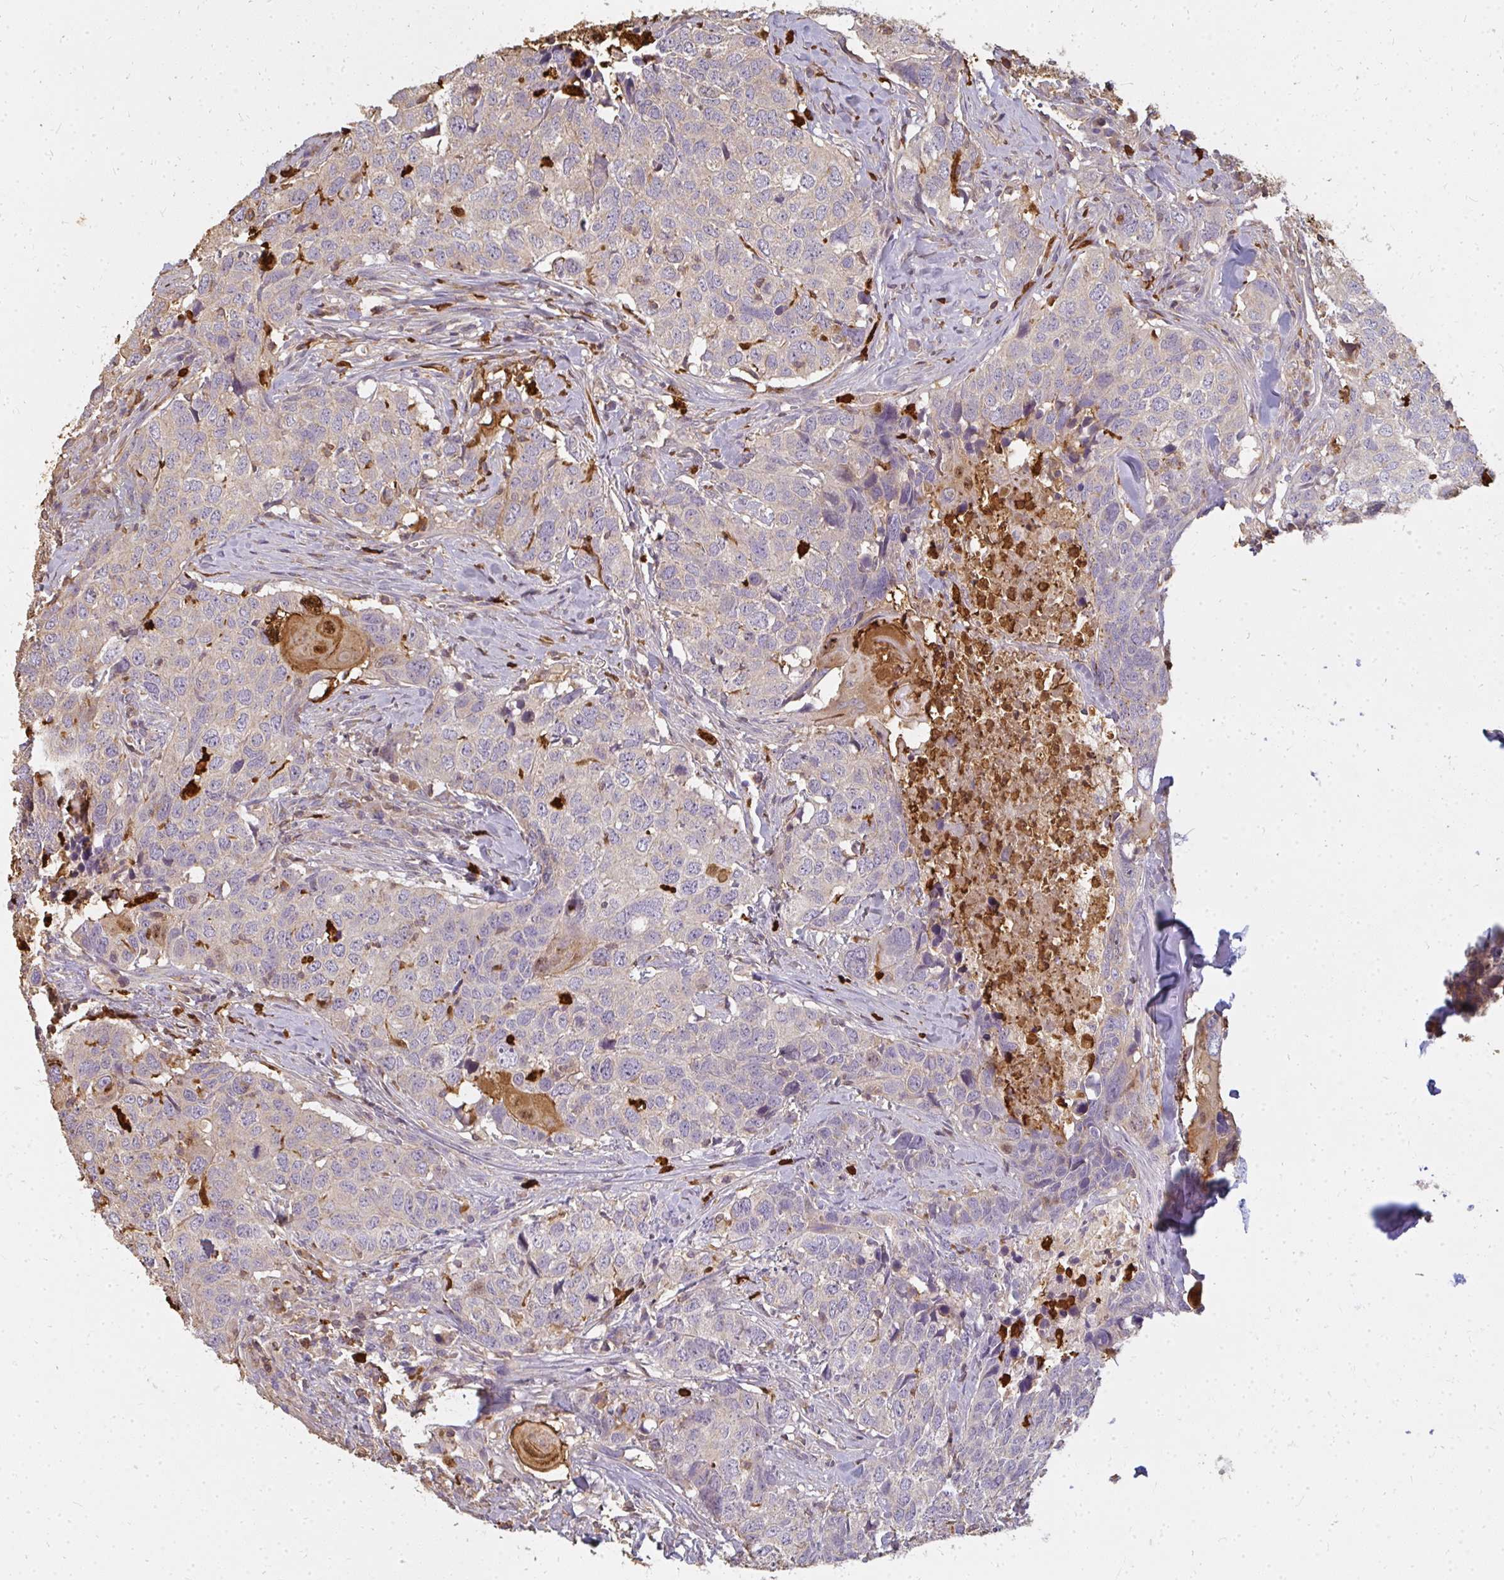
{"staining": {"intensity": "negative", "quantity": "none", "location": "none"}, "tissue": "head and neck cancer", "cell_type": "Tumor cells", "image_type": "cancer", "snomed": [{"axis": "morphology", "description": "Normal tissue, NOS"}, {"axis": "morphology", "description": "Squamous cell carcinoma, NOS"}, {"axis": "topography", "description": "Skeletal muscle"}, {"axis": "topography", "description": "Vascular tissue"}, {"axis": "topography", "description": "Peripheral nerve tissue"}, {"axis": "topography", "description": "Head-Neck"}], "caption": "The photomicrograph exhibits no significant staining in tumor cells of squamous cell carcinoma (head and neck). (Stains: DAB (3,3'-diaminobenzidine) immunohistochemistry (IHC) with hematoxylin counter stain, Microscopy: brightfield microscopy at high magnification).", "gene": "CNTRL", "patient": {"sex": "male", "age": 66}}